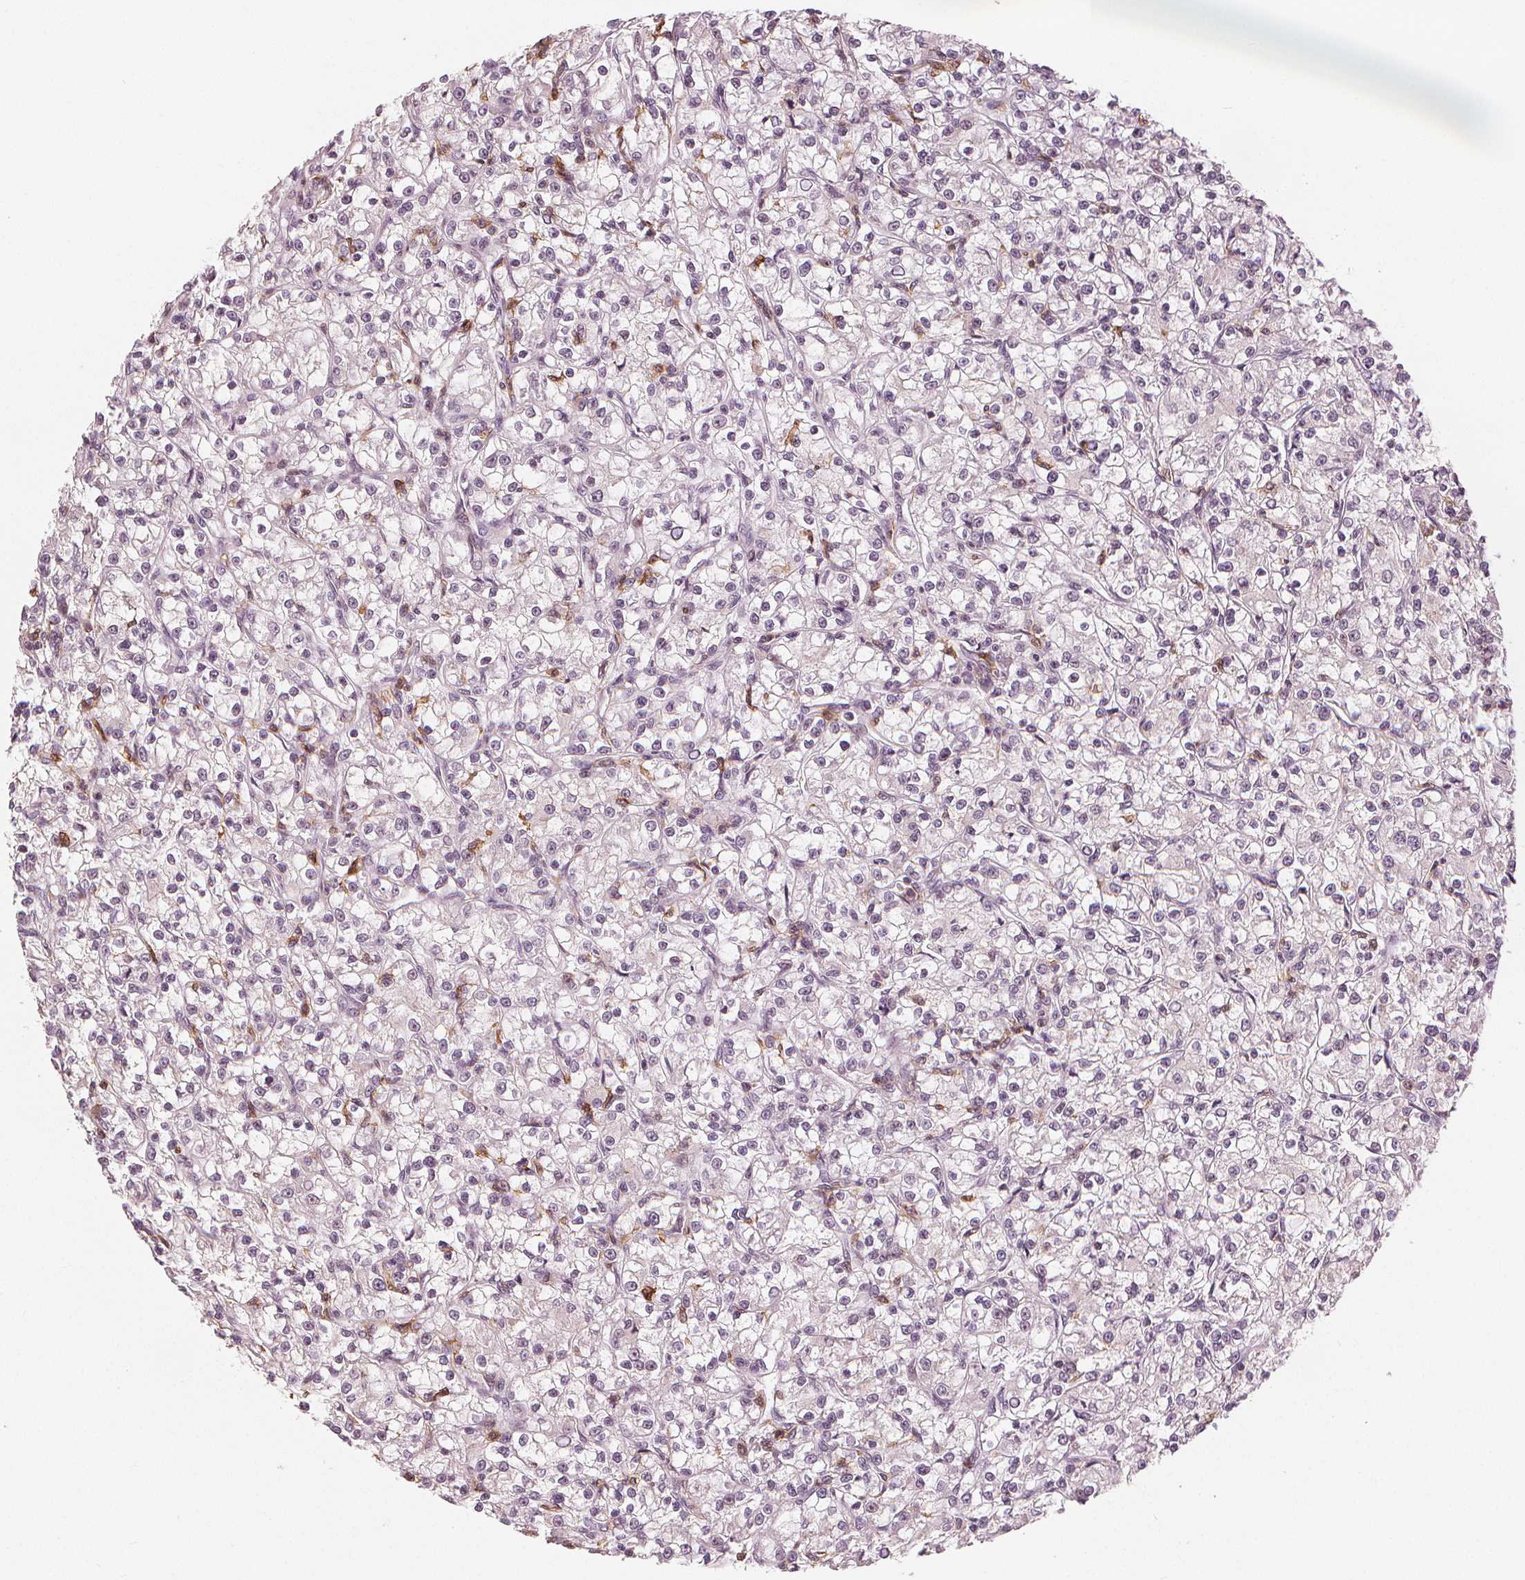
{"staining": {"intensity": "negative", "quantity": "none", "location": "none"}, "tissue": "renal cancer", "cell_type": "Tumor cells", "image_type": "cancer", "snomed": [{"axis": "morphology", "description": "Adenocarcinoma, NOS"}, {"axis": "topography", "description": "Kidney"}], "caption": "Tumor cells show no significant protein positivity in adenocarcinoma (renal).", "gene": "SLC34A1", "patient": {"sex": "female", "age": 59}}